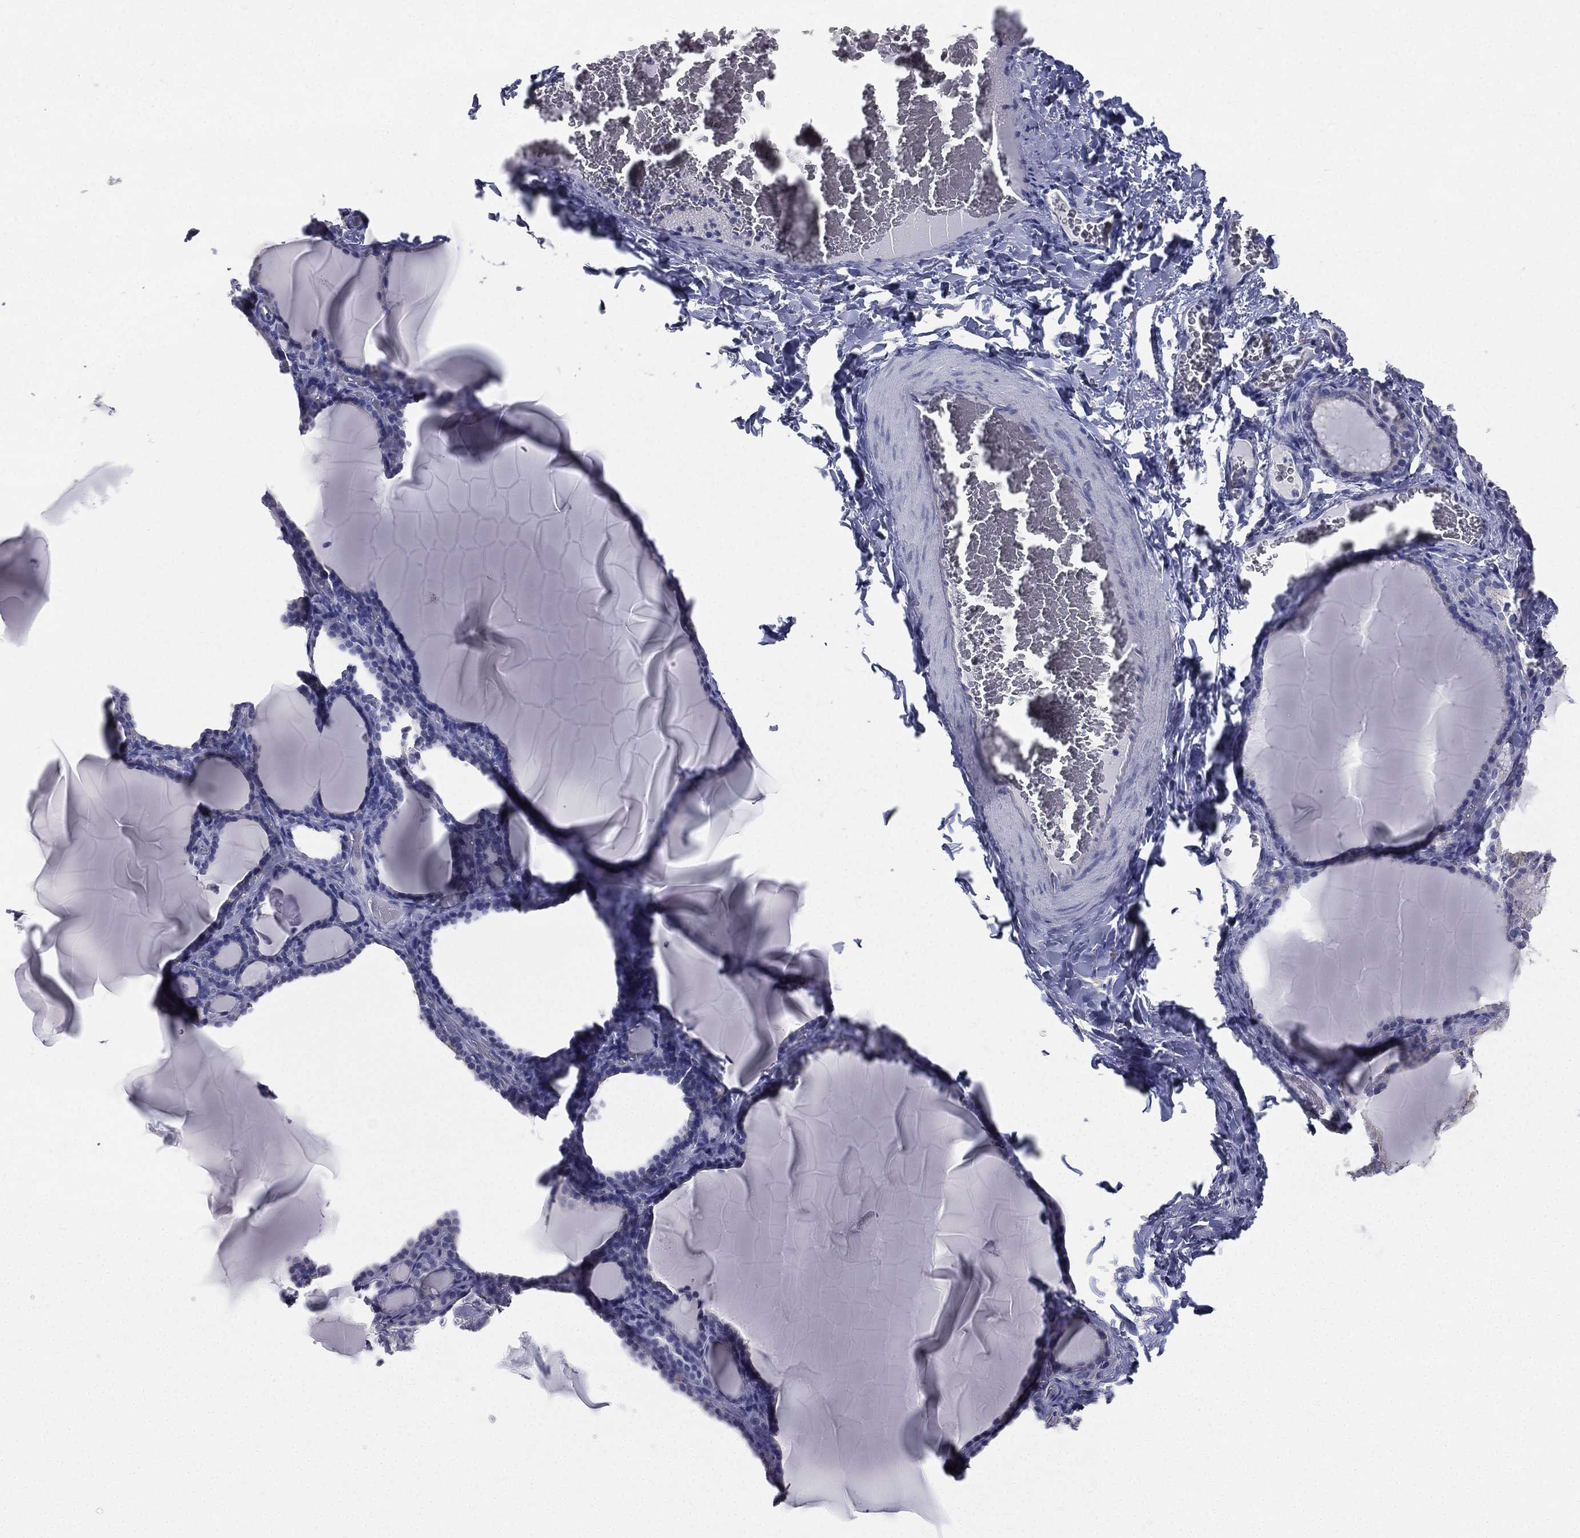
{"staining": {"intensity": "negative", "quantity": "none", "location": "none"}, "tissue": "thyroid gland", "cell_type": "Glandular cells", "image_type": "normal", "snomed": [{"axis": "morphology", "description": "Normal tissue, NOS"}, {"axis": "morphology", "description": "Hyperplasia, NOS"}, {"axis": "topography", "description": "Thyroid gland"}], "caption": "This is a image of IHC staining of benign thyroid gland, which shows no staining in glandular cells.", "gene": "MUC13", "patient": {"sex": "female", "age": 27}}